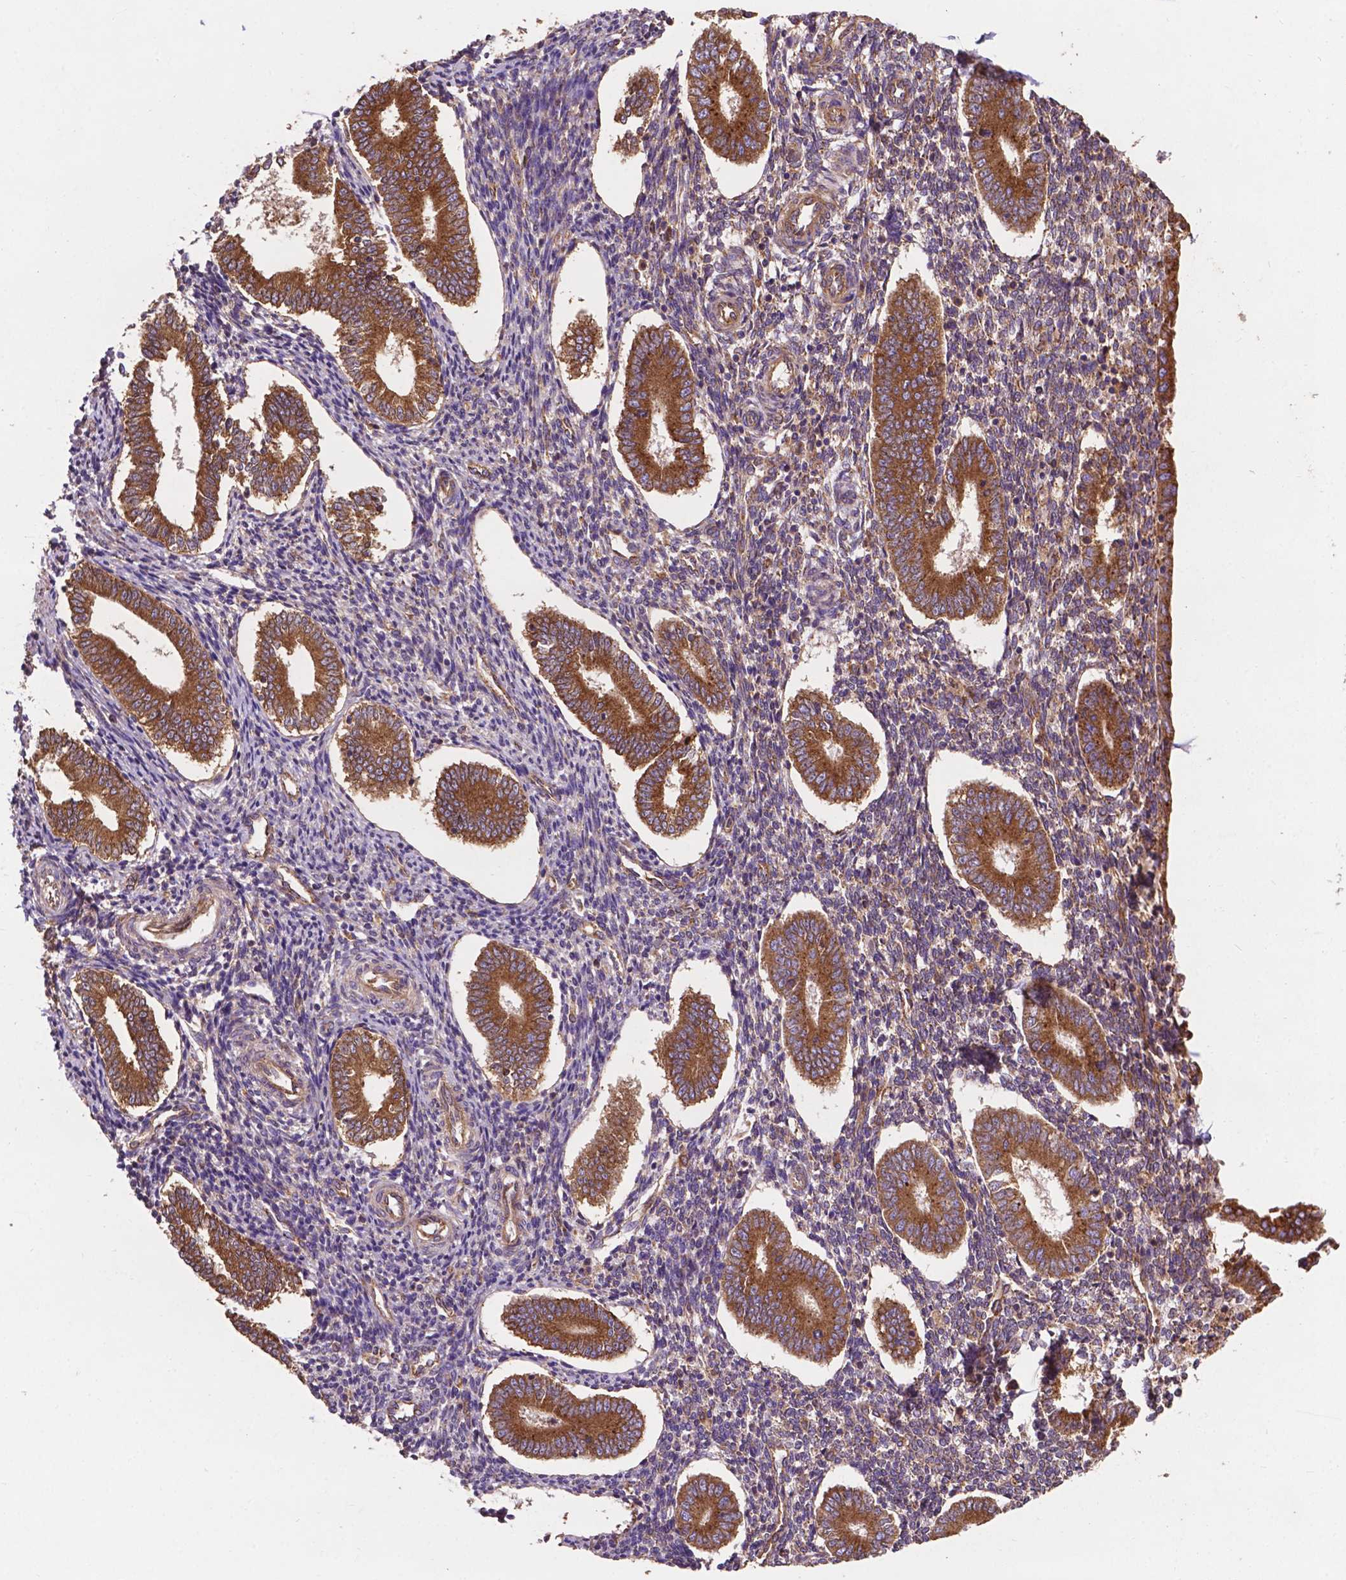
{"staining": {"intensity": "weak", "quantity": "25%-75%", "location": "cytoplasmic/membranous"}, "tissue": "endometrium", "cell_type": "Cells in endometrial stroma", "image_type": "normal", "snomed": [{"axis": "morphology", "description": "Normal tissue, NOS"}, {"axis": "topography", "description": "Endometrium"}], "caption": "The image shows immunohistochemical staining of normal endometrium. There is weak cytoplasmic/membranous positivity is identified in approximately 25%-75% of cells in endometrial stroma. The protein of interest is stained brown, and the nuclei are stained in blue (DAB (3,3'-diaminobenzidine) IHC with brightfield microscopy, high magnification).", "gene": "CCDC71L", "patient": {"sex": "female", "age": 40}}